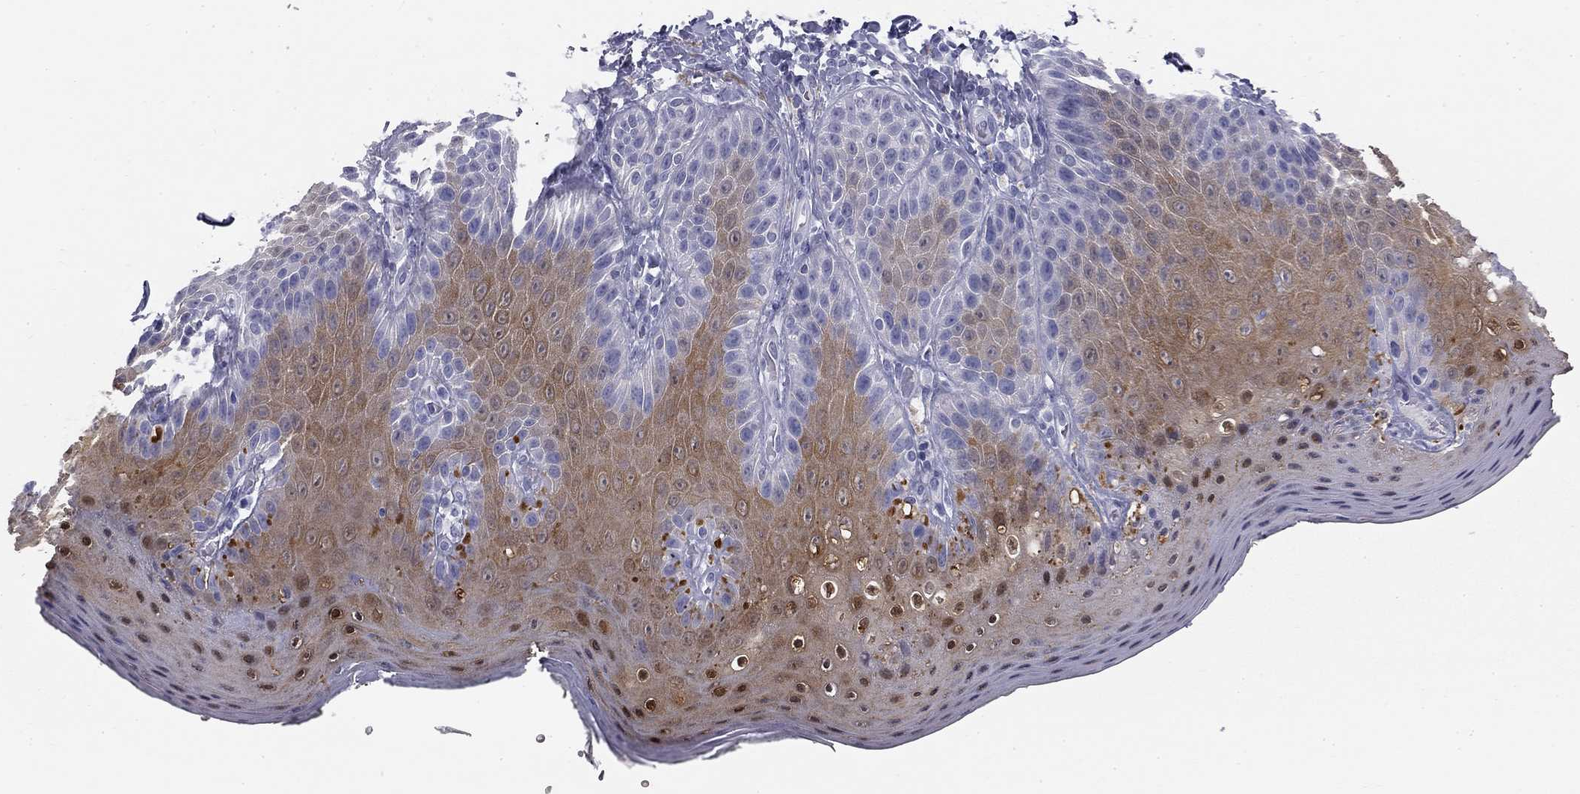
{"staining": {"intensity": "moderate", "quantity": "25%-75%", "location": "cytoplasmic/membranous"}, "tissue": "skin", "cell_type": "Epidermal cells", "image_type": "normal", "snomed": [{"axis": "morphology", "description": "Normal tissue, NOS"}, {"axis": "topography", "description": "Anal"}], "caption": "Moderate cytoplasmic/membranous positivity is seen in approximately 25%-75% of epidermal cells in benign skin.", "gene": "SULT2B1", "patient": {"sex": "male", "age": 53}}